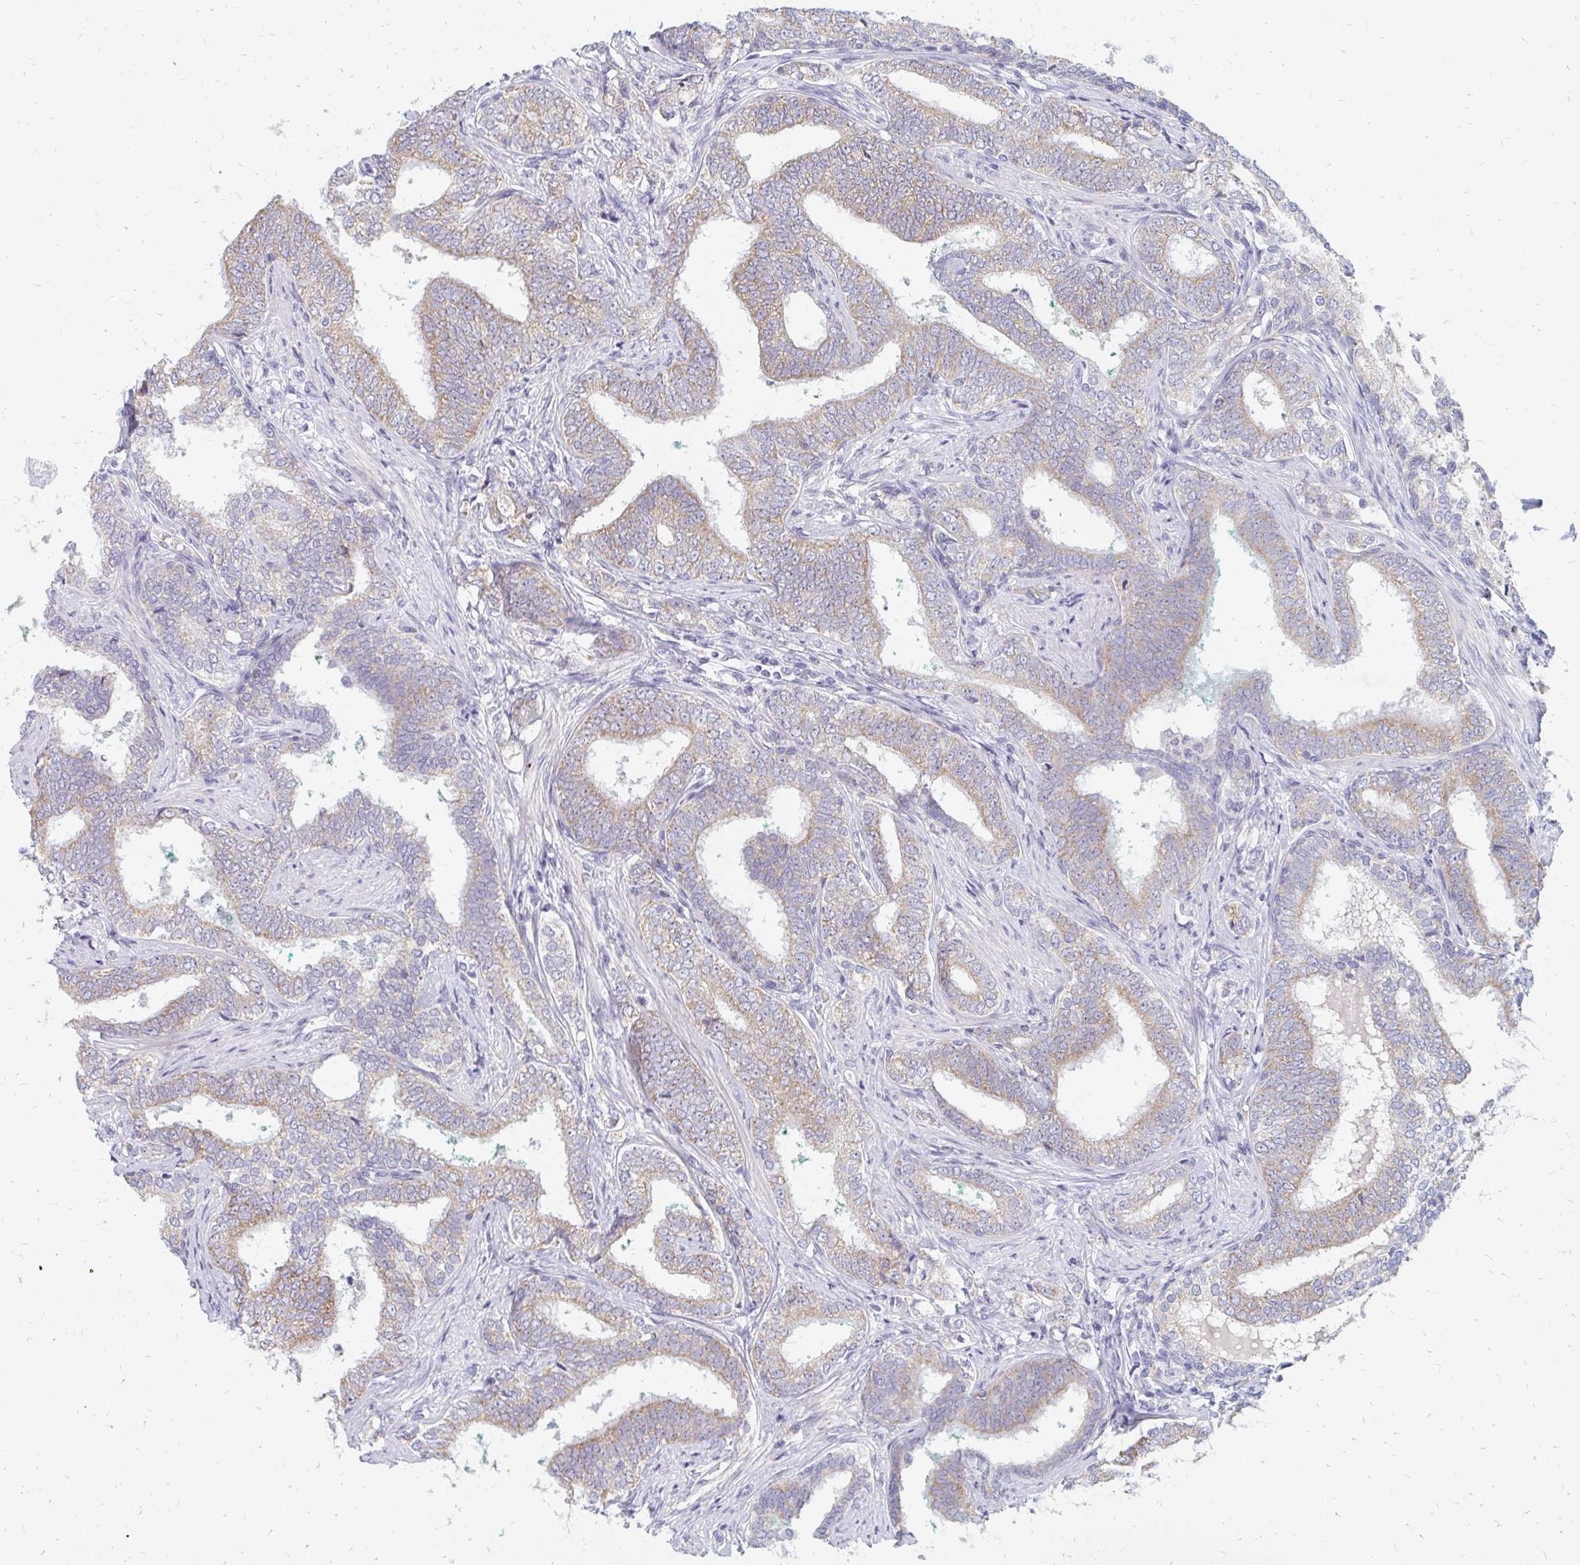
{"staining": {"intensity": "moderate", "quantity": "25%-75%", "location": "cytoplasmic/membranous"}, "tissue": "prostate cancer", "cell_type": "Tumor cells", "image_type": "cancer", "snomed": [{"axis": "morphology", "description": "Adenocarcinoma, High grade"}, {"axis": "topography", "description": "Prostate"}], "caption": "A brown stain highlights moderate cytoplasmic/membranous staining of a protein in human prostate adenocarcinoma (high-grade) tumor cells. (DAB (3,3'-diaminobenzidine) IHC with brightfield microscopy, high magnification).", "gene": "OR10V1", "patient": {"sex": "male", "age": 72}}